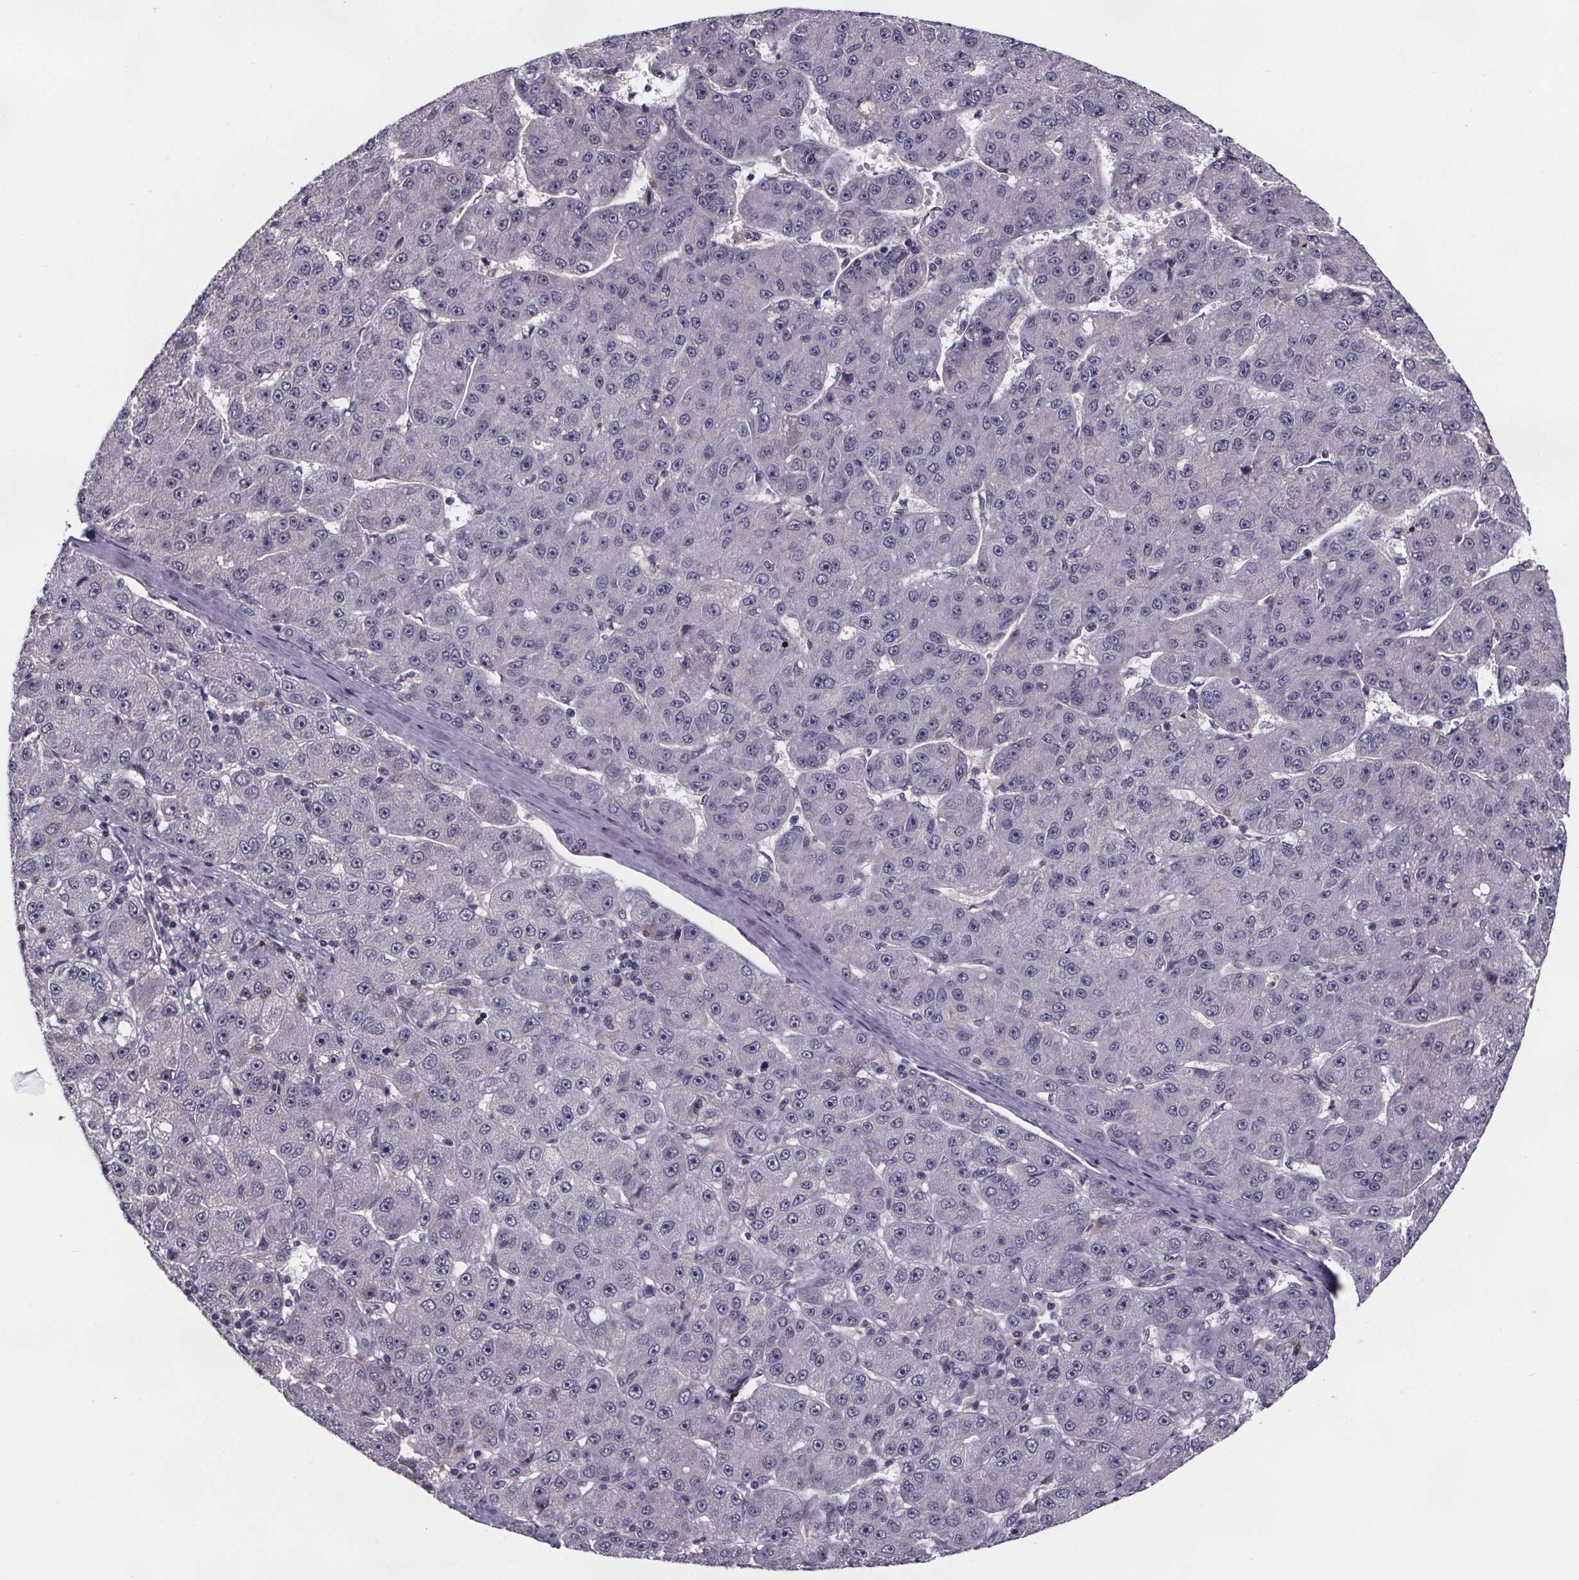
{"staining": {"intensity": "negative", "quantity": "none", "location": "none"}, "tissue": "liver cancer", "cell_type": "Tumor cells", "image_type": "cancer", "snomed": [{"axis": "morphology", "description": "Carcinoma, Hepatocellular, NOS"}, {"axis": "topography", "description": "Liver"}], "caption": "Tumor cells are negative for brown protein staining in liver cancer.", "gene": "NPHP4", "patient": {"sex": "male", "age": 67}}